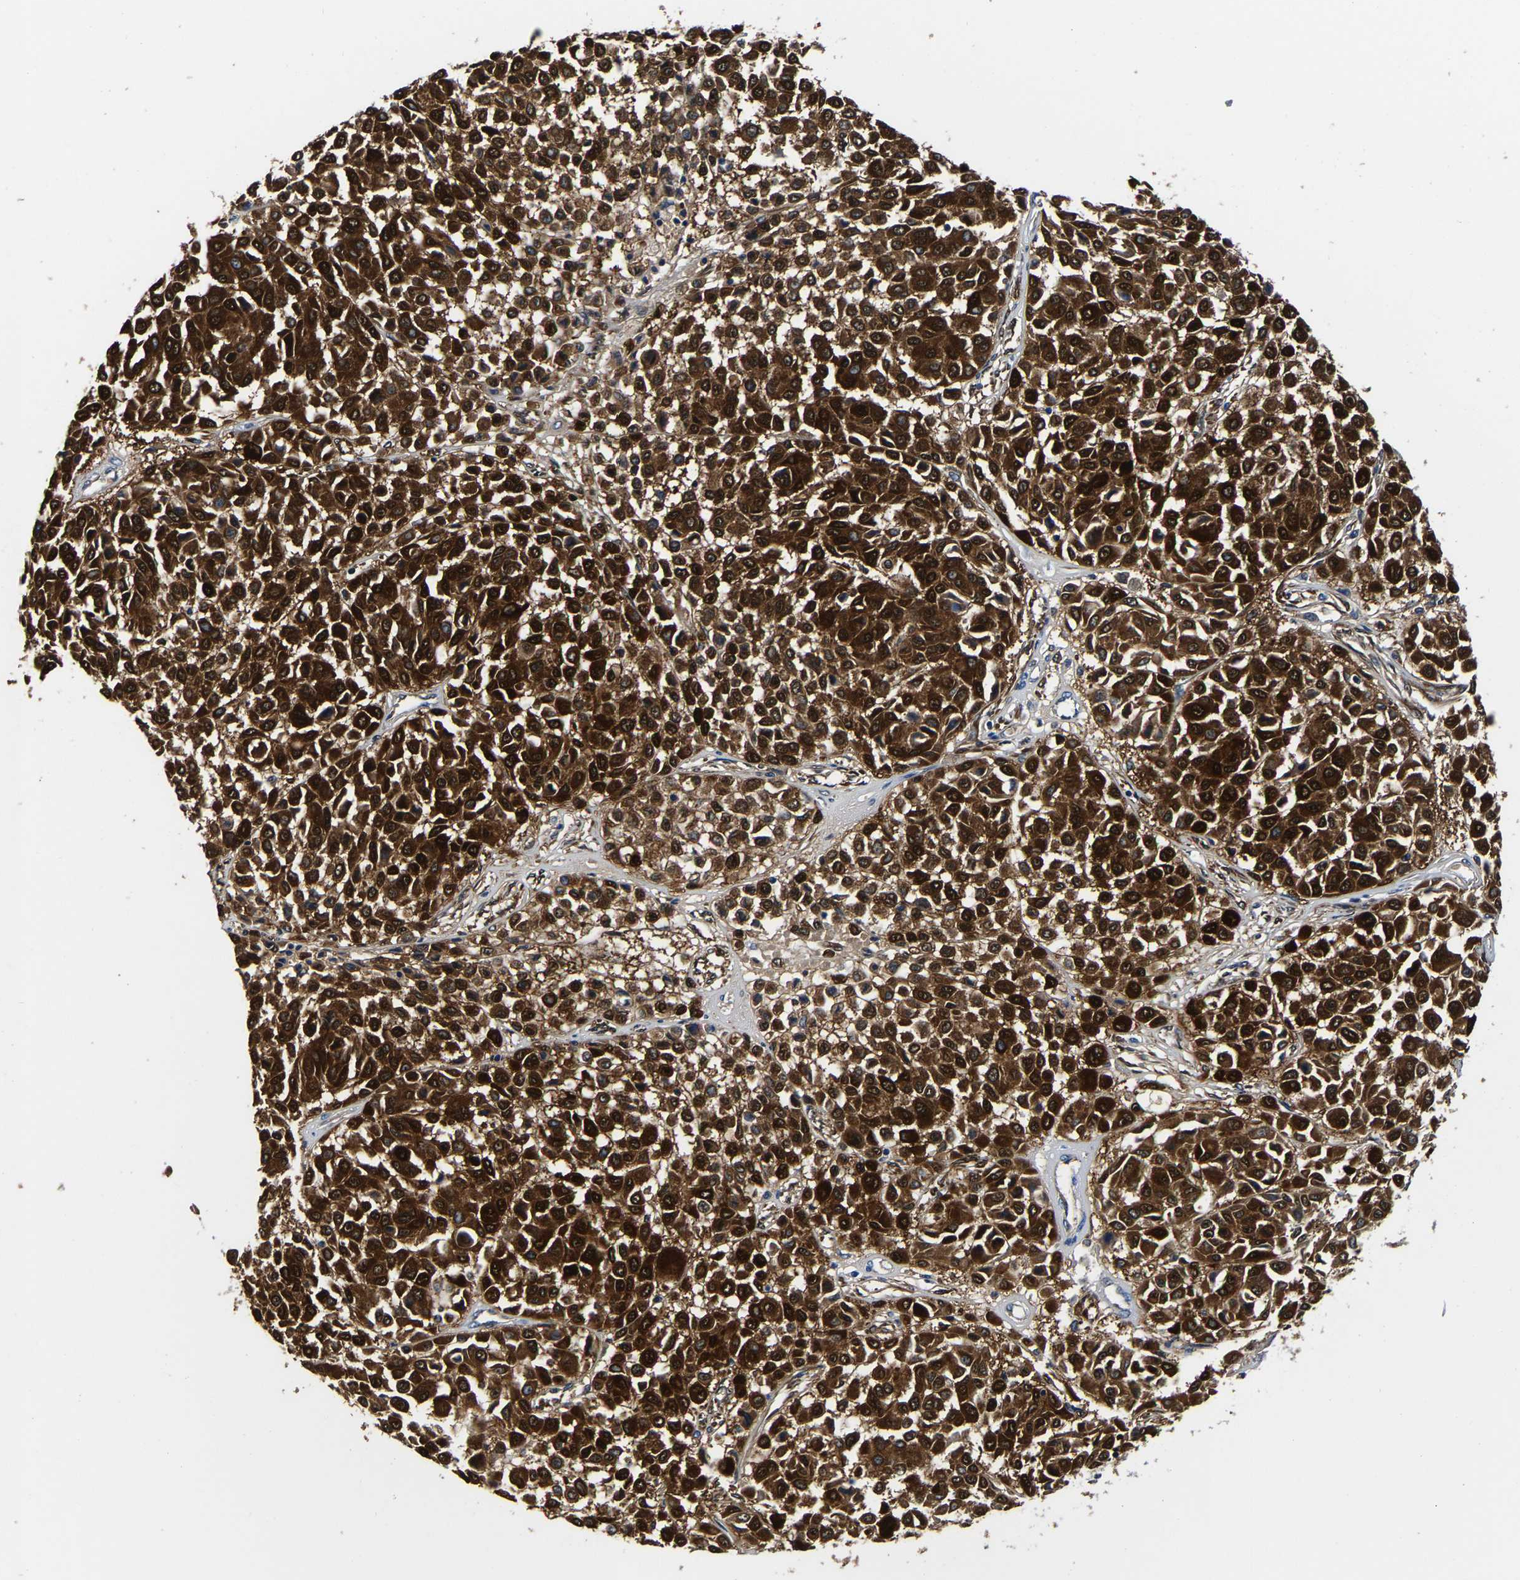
{"staining": {"intensity": "strong", "quantity": ">75%", "location": "cytoplasmic/membranous,nuclear"}, "tissue": "melanoma", "cell_type": "Tumor cells", "image_type": "cancer", "snomed": [{"axis": "morphology", "description": "Malignant melanoma, Metastatic site"}, {"axis": "topography", "description": "Soft tissue"}], "caption": "The histopathology image reveals staining of melanoma, revealing strong cytoplasmic/membranous and nuclear protein staining (brown color) within tumor cells. The staining was performed using DAB to visualize the protein expression in brown, while the nuclei were stained in blue with hematoxylin (Magnification: 20x).", "gene": "S100A13", "patient": {"sex": "male", "age": 41}}